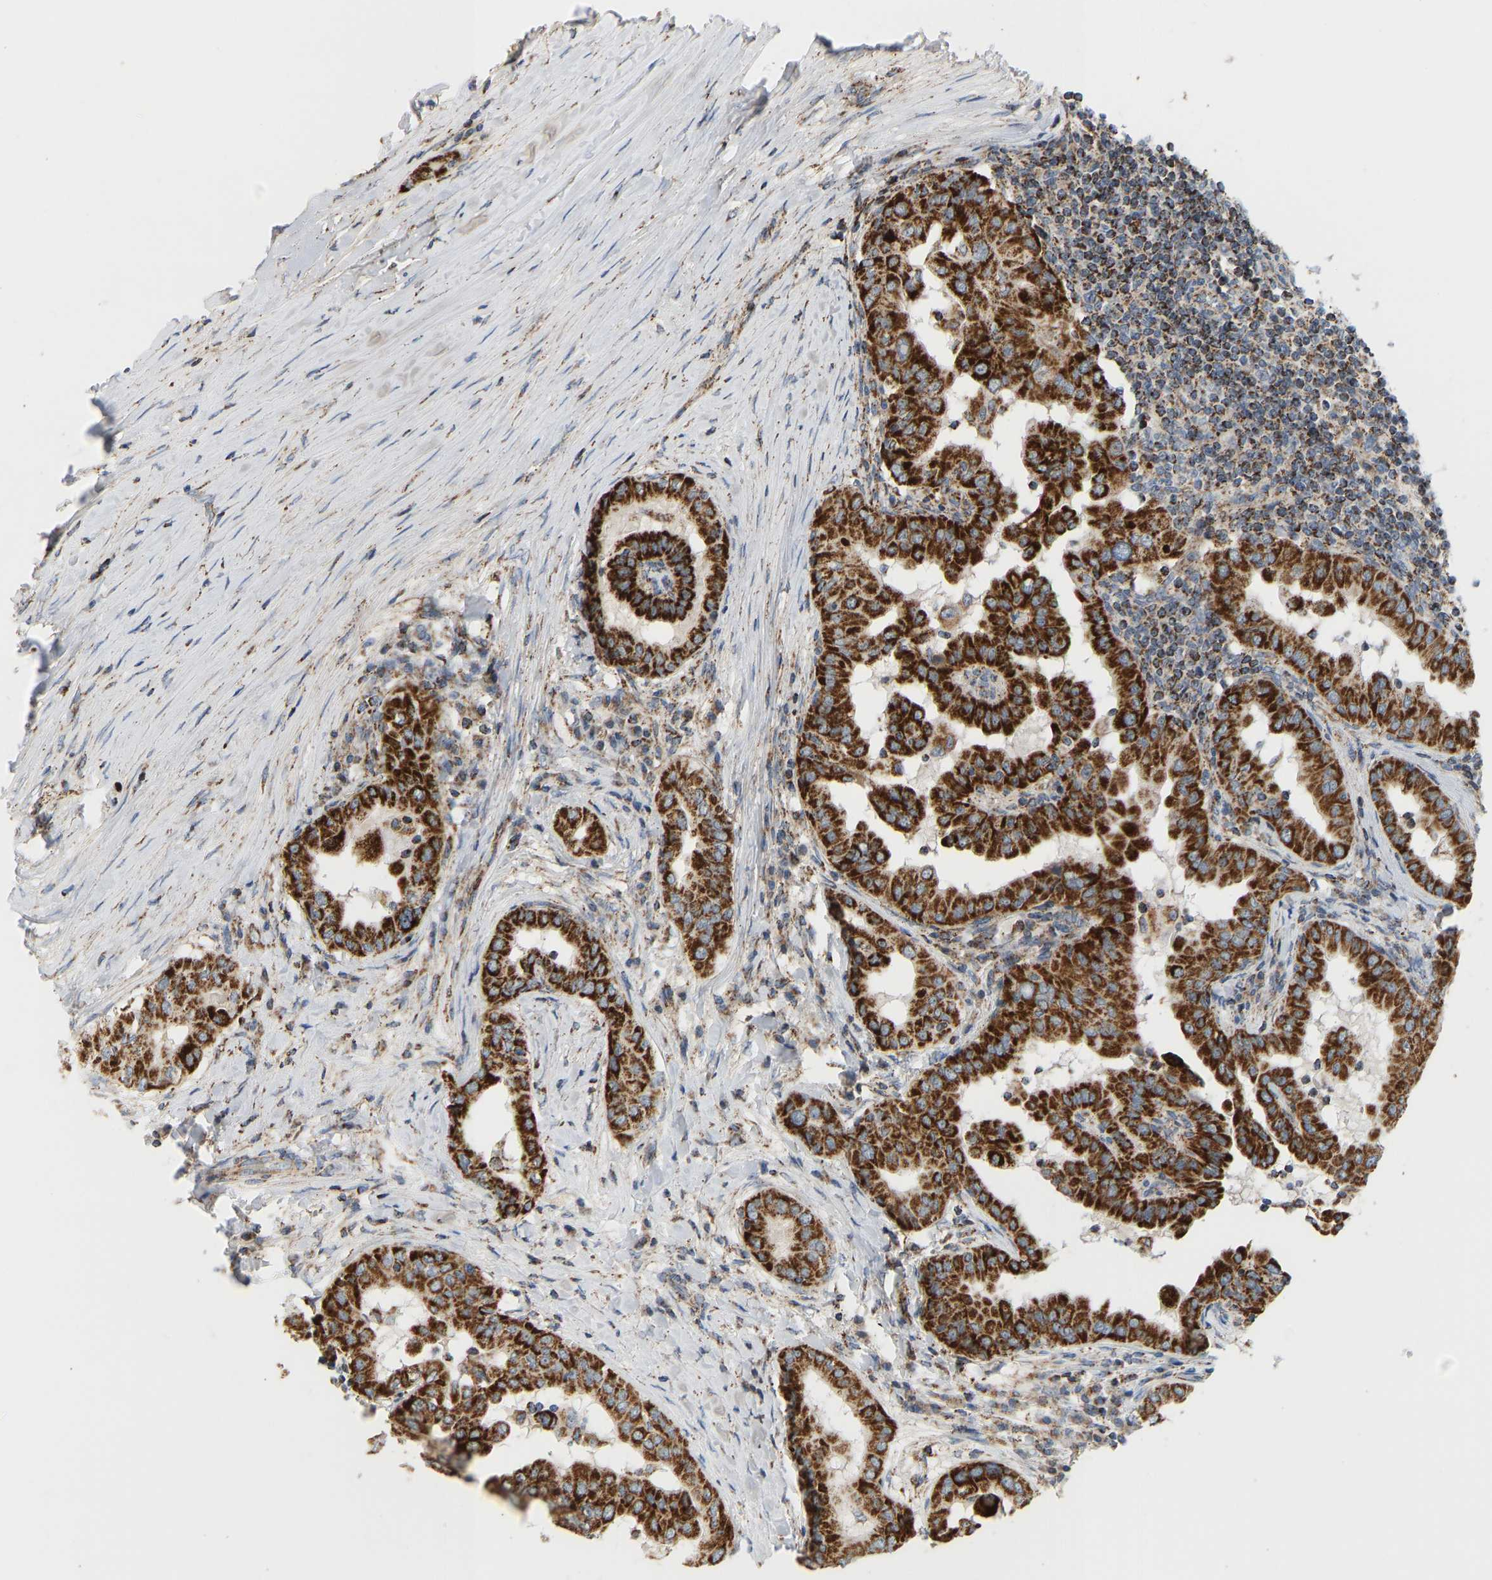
{"staining": {"intensity": "strong", "quantity": ">75%", "location": "cytoplasmic/membranous"}, "tissue": "thyroid cancer", "cell_type": "Tumor cells", "image_type": "cancer", "snomed": [{"axis": "morphology", "description": "Papillary adenocarcinoma, NOS"}, {"axis": "topography", "description": "Thyroid gland"}], "caption": "This is an image of immunohistochemistry (IHC) staining of thyroid papillary adenocarcinoma, which shows strong expression in the cytoplasmic/membranous of tumor cells.", "gene": "GPSM2", "patient": {"sex": "male", "age": 33}}